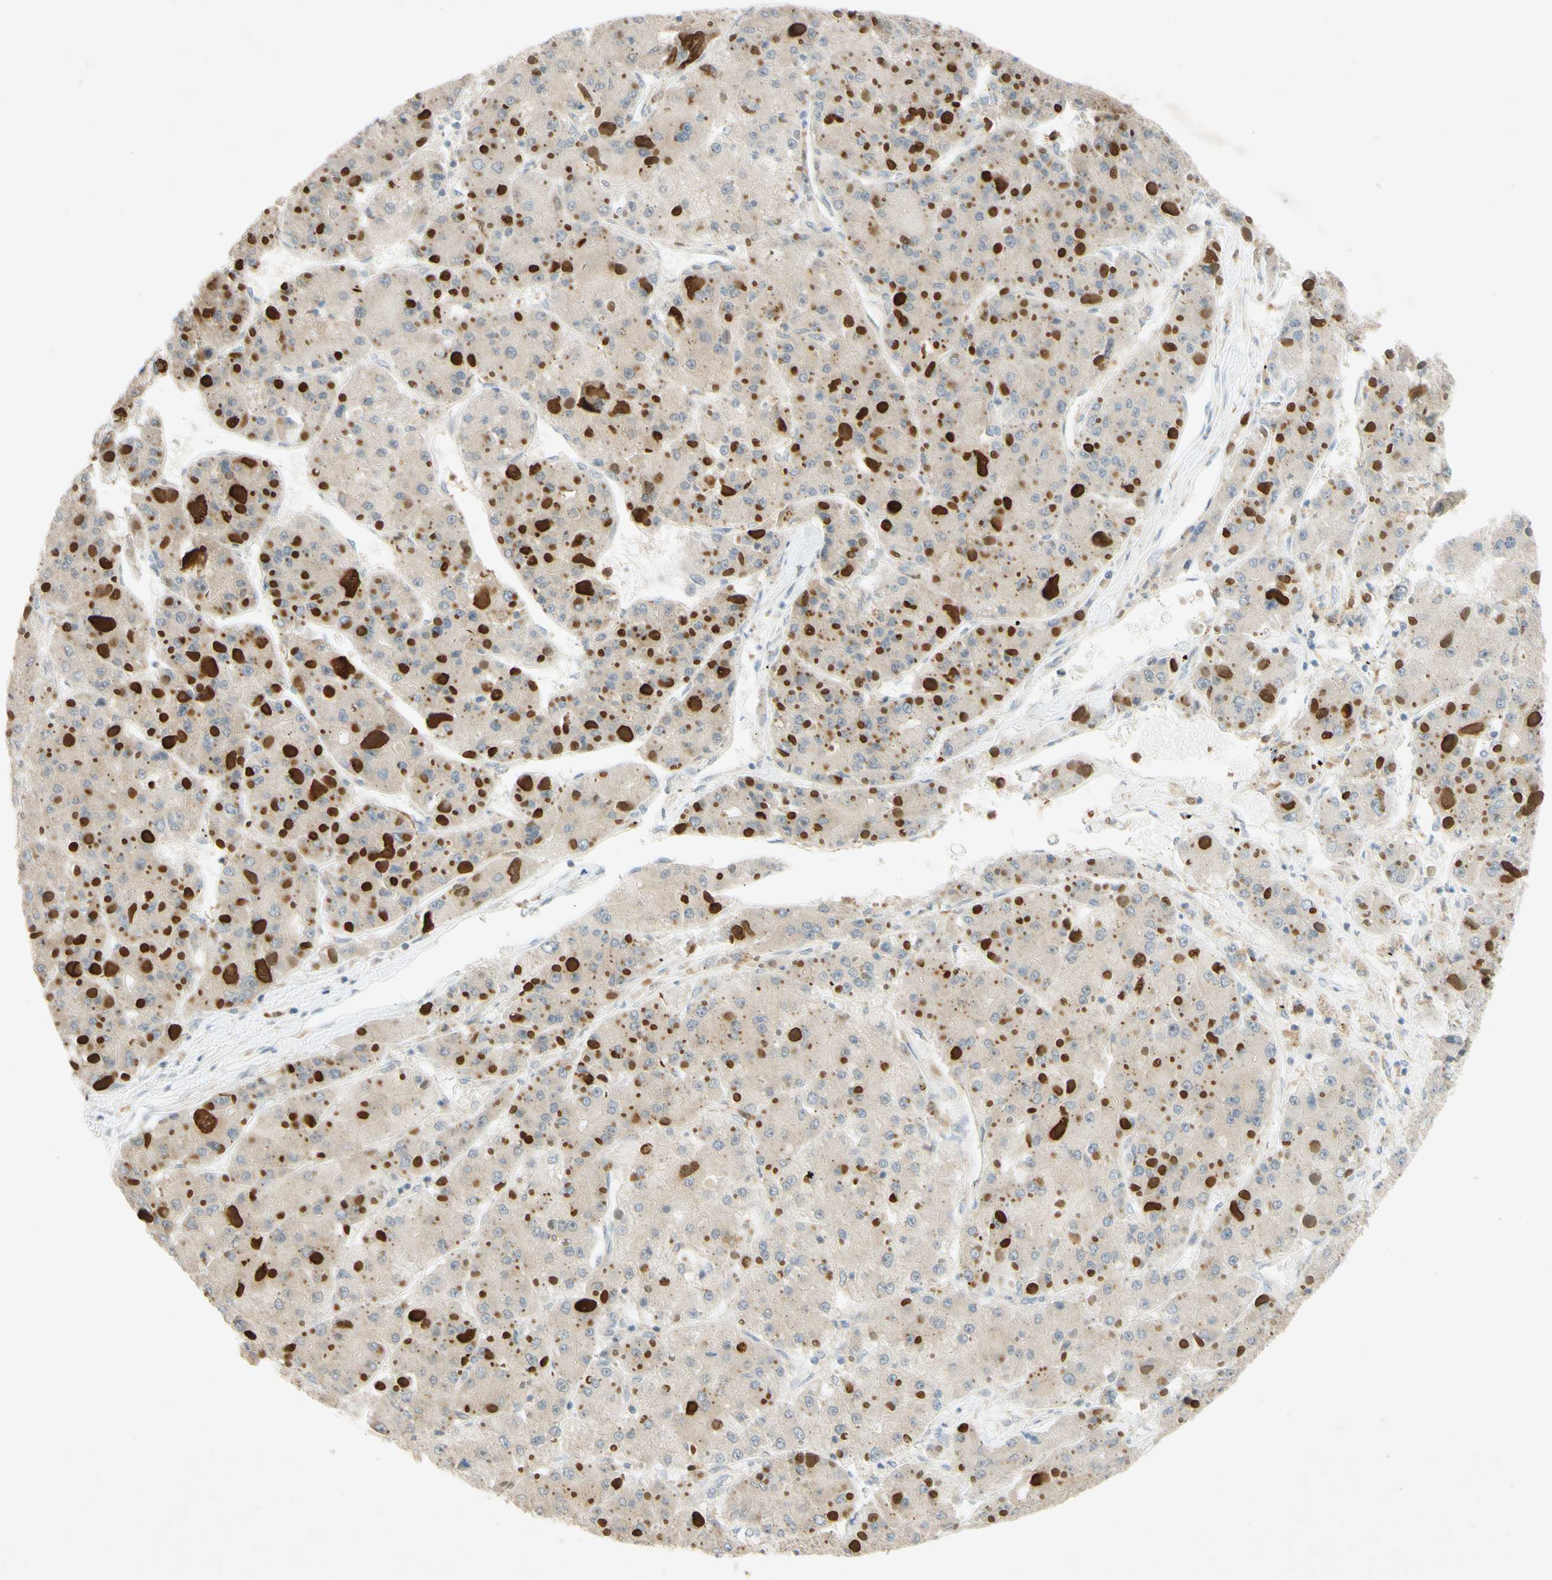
{"staining": {"intensity": "weak", "quantity": ">75%", "location": "cytoplasmic/membranous"}, "tissue": "liver cancer", "cell_type": "Tumor cells", "image_type": "cancer", "snomed": [{"axis": "morphology", "description": "Carcinoma, Hepatocellular, NOS"}, {"axis": "topography", "description": "Liver"}], "caption": "This image demonstrates hepatocellular carcinoma (liver) stained with immunohistochemistry (IHC) to label a protein in brown. The cytoplasmic/membranous of tumor cells show weak positivity for the protein. Nuclei are counter-stained blue.", "gene": "GATA1", "patient": {"sex": "female", "age": 73}}